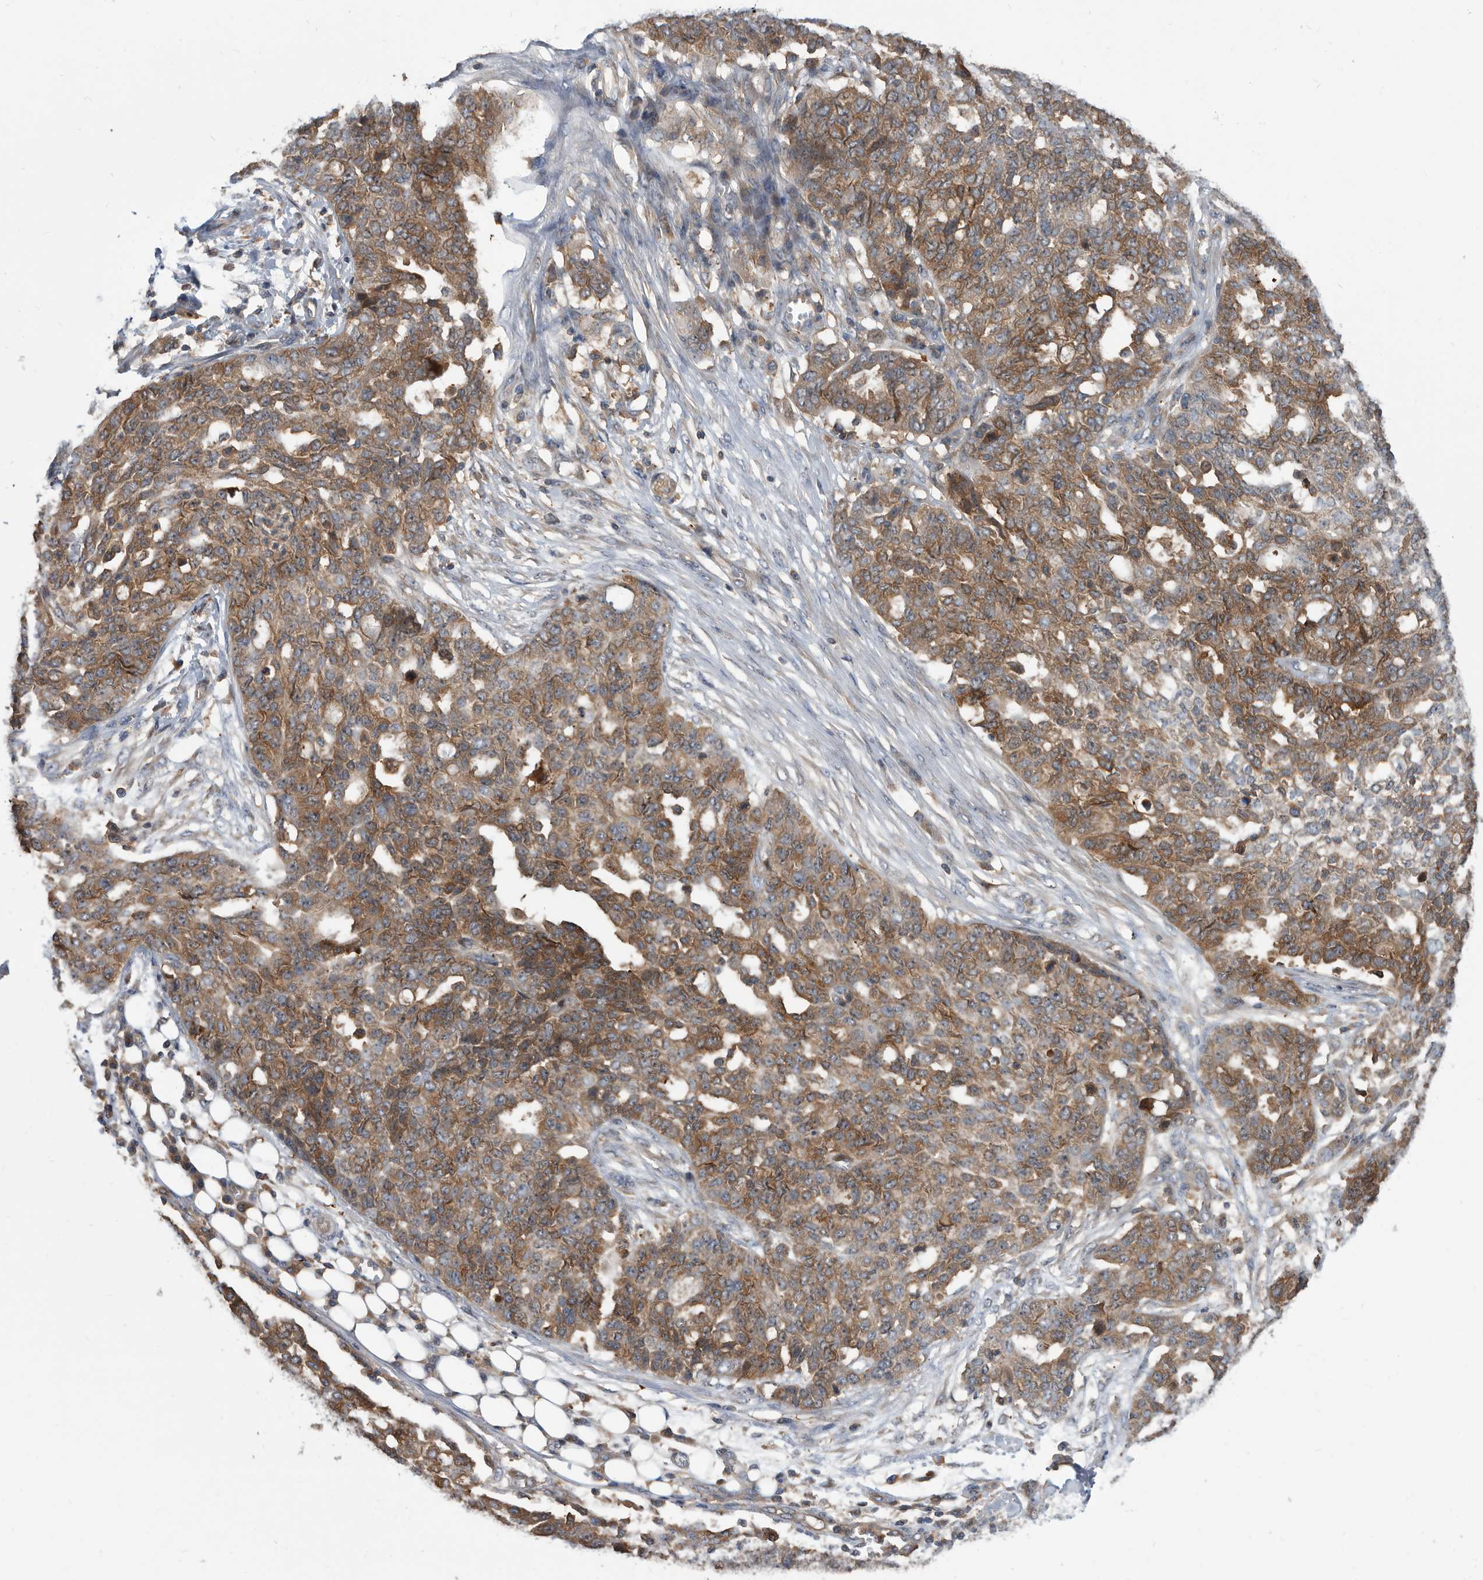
{"staining": {"intensity": "moderate", "quantity": ">75%", "location": "cytoplasmic/membranous"}, "tissue": "ovarian cancer", "cell_type": "Tumor cells", "image_type": "cancer", "snomed": [{"axis": "morphology", "description": "Cystadenocarcinoma, serous, NOS"}, {"axis": "topography", "description": "Soft tissue"}, {"axis": "topography", "description": "Ovary"}], "caption": "Ovarian cancer stained for a protein (brown) reveals moderate cytoplasmic/membranous positive positivity in about >75% of tumor cells.", "gene": "APEH", "patient": {"sex": "female", "age": 57}}